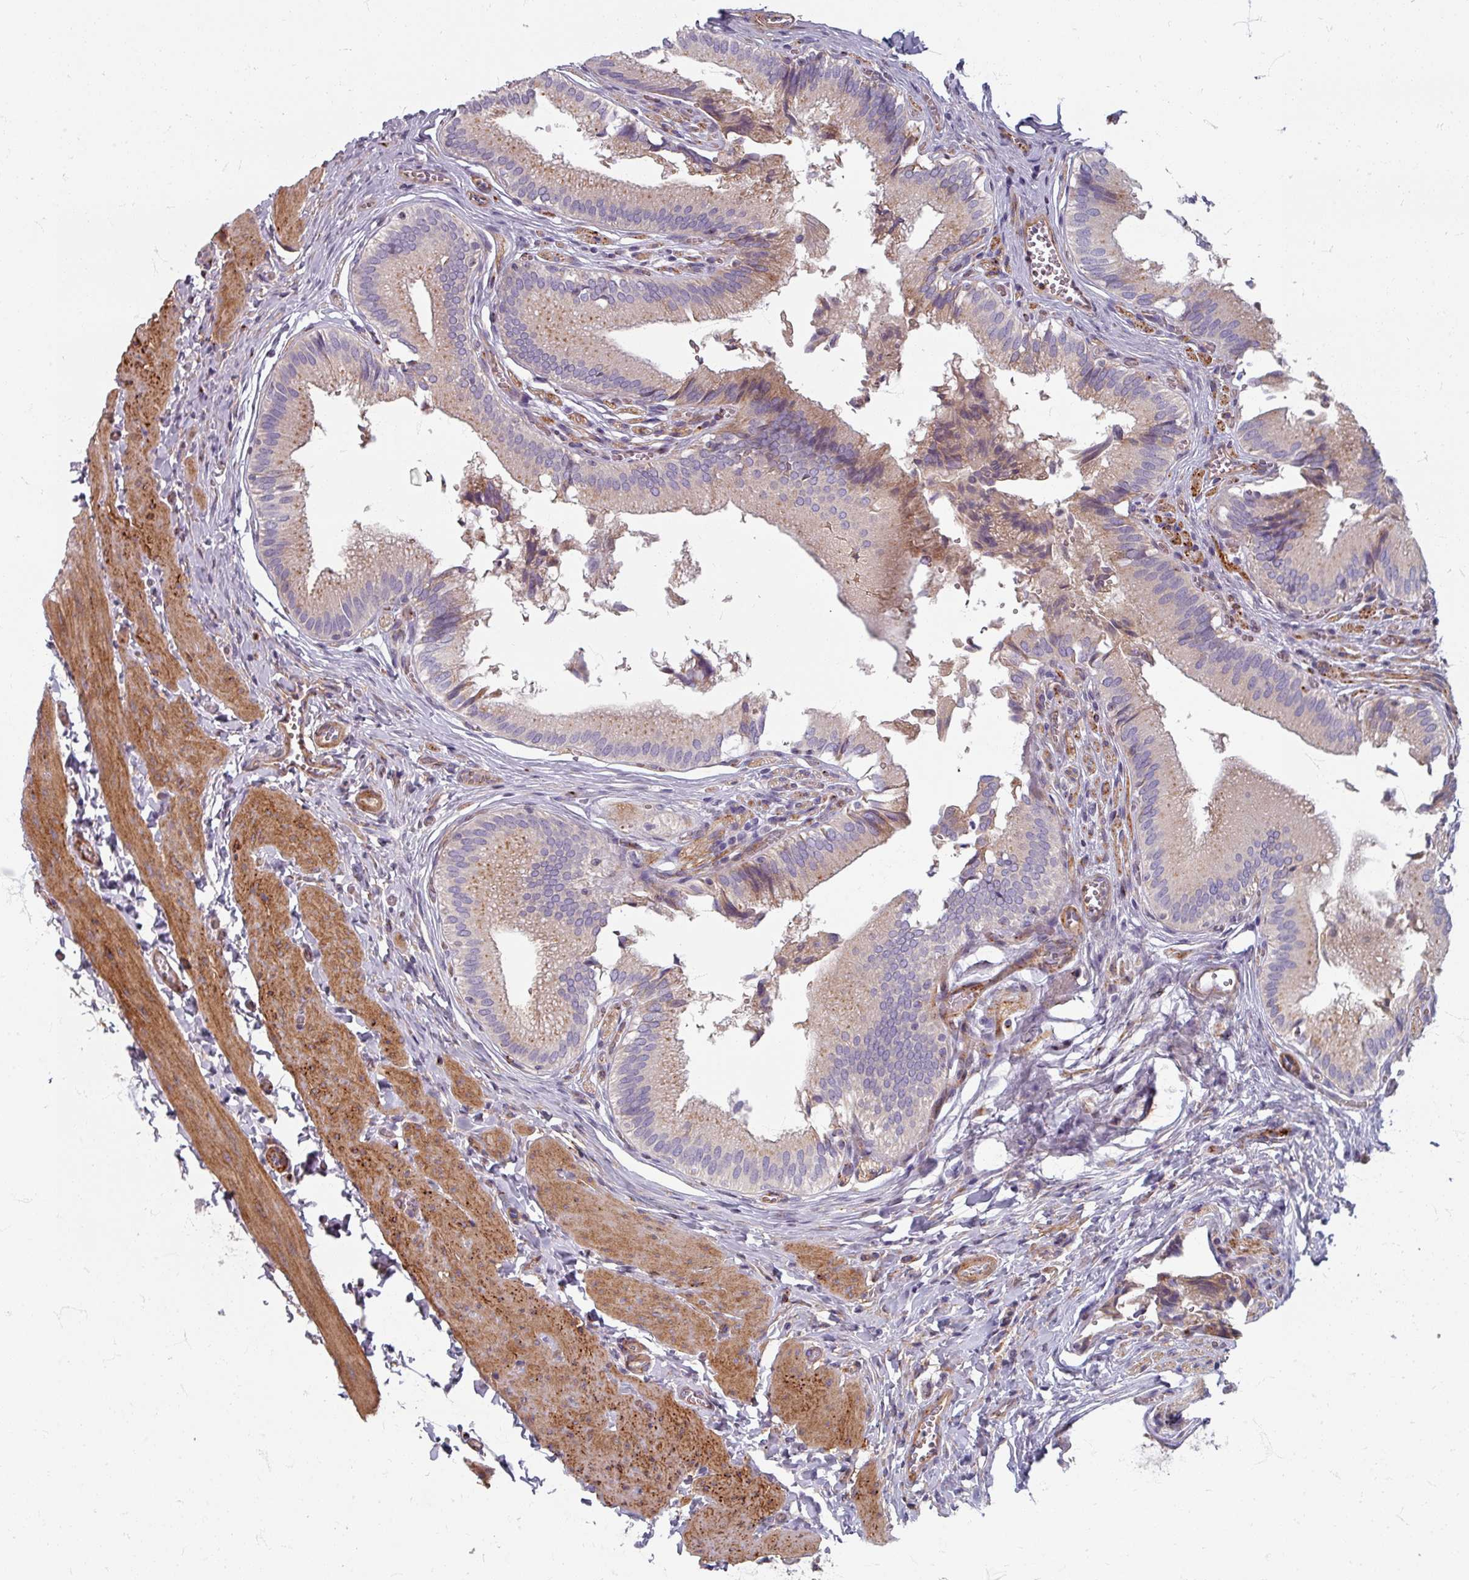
{"staining": {"intensity": "moderate", "quantity": "<25%", "location": "cytoplasmic/membranous"}, "tissue": "gallbladder", "cell_type": "Glandular cells", "image_type": "normal", "snomed": [{"axis": "morphology", "description": "Normal tissue, NOS"}, {"axis": "topography", "description": "Gallbladder"}], "caption": "Immunohistochemical staining of unremarkable human gallbladder displays <25% levels of moderate cytoplasmic/membranous protein staining in approximately <25% of glandular cells. Immunohistochemistry (ihc) stains the protein of interest in brown and the nuclei are stained blue.", "gene": "GABARAPL1", "patient": {"sex": "male", "age": 17}}